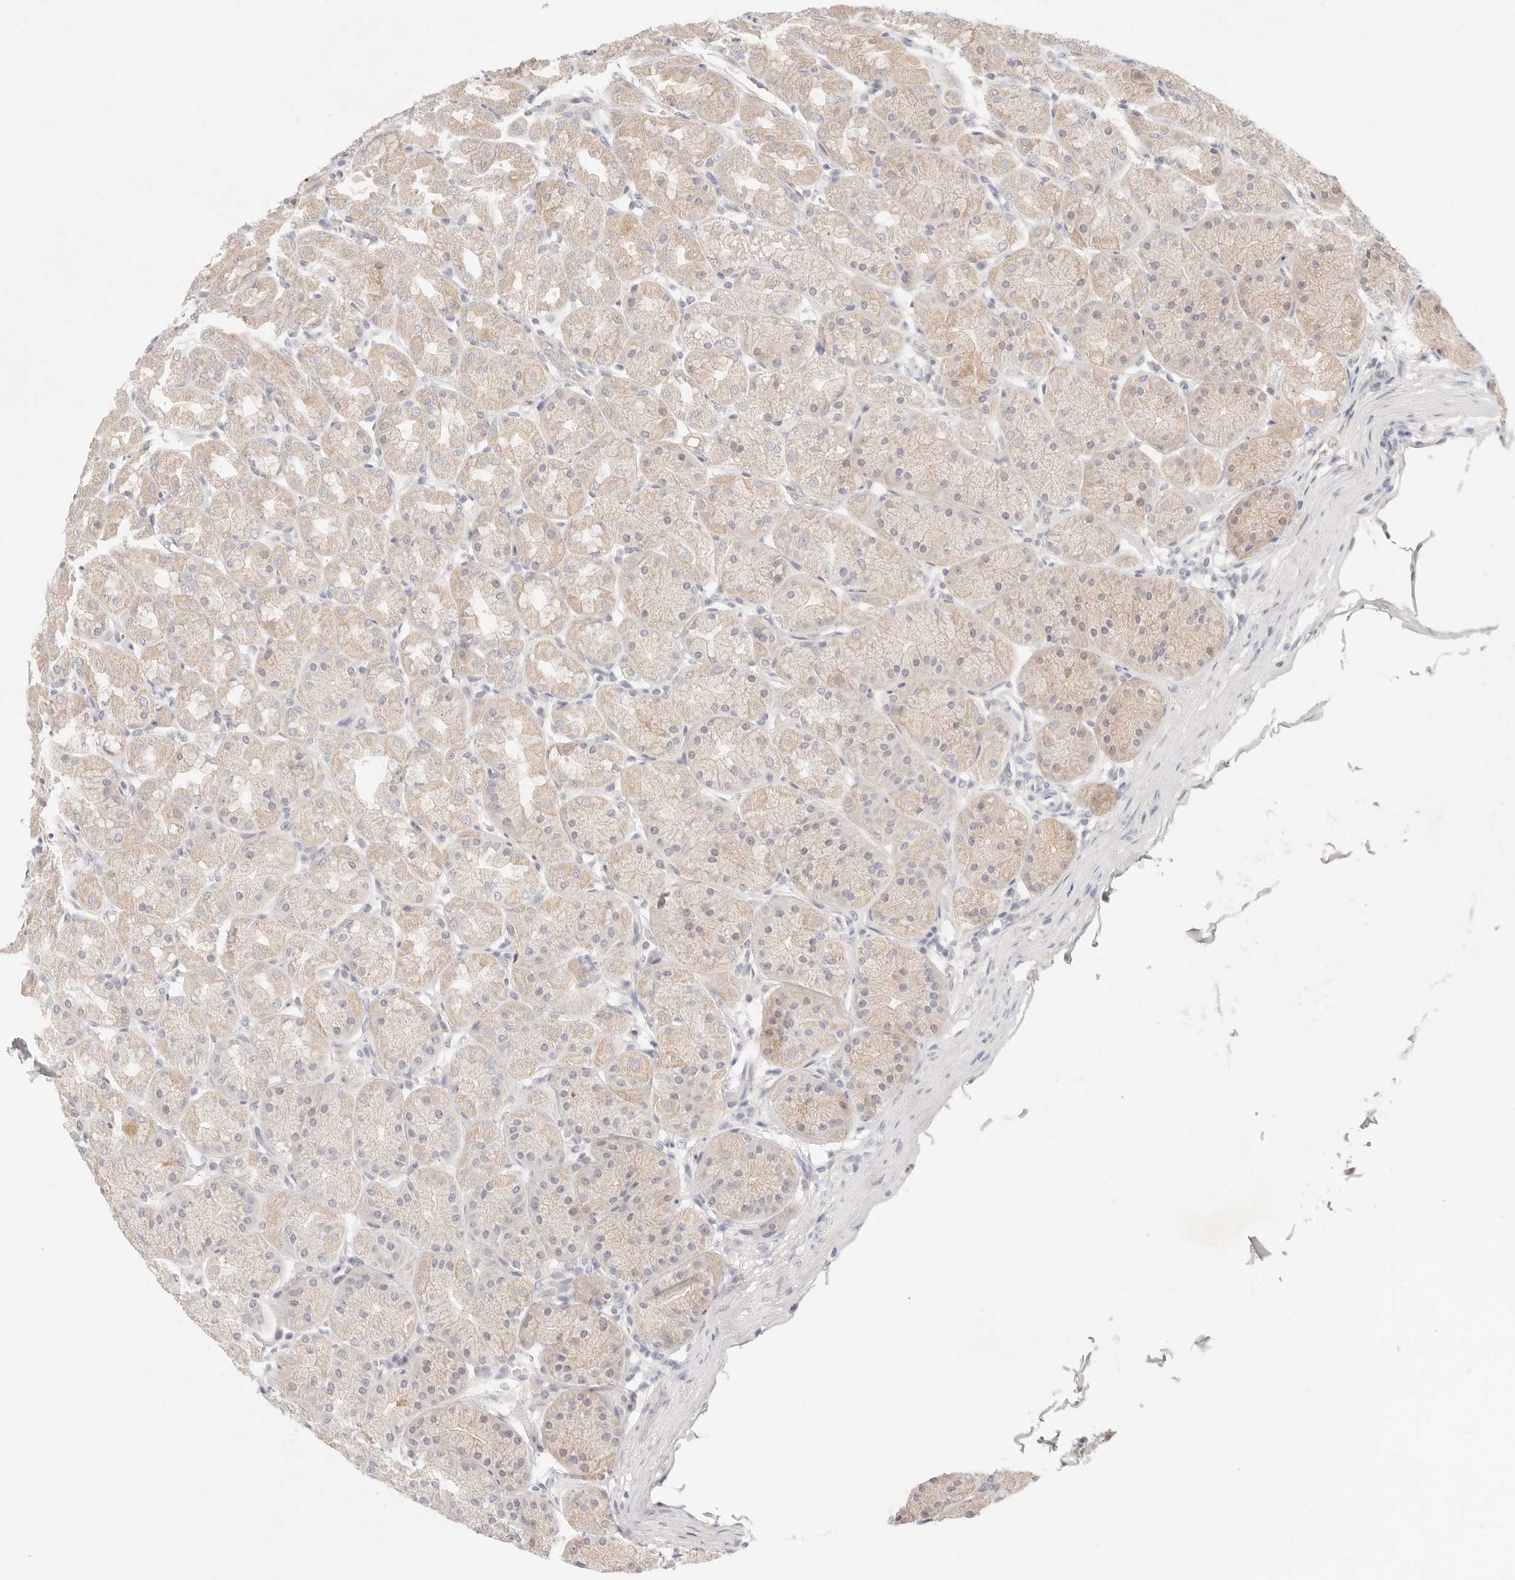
{"staining": {"intensity": "weak", "quantity": "25%-75%", "location": "cytoplasmic/membranous"}, "tissue": "stomach", "cell_type": "Glandular cells", "image_type": "normal", "snomed": [{"axis": "morphology", "description": "Normal tissue, NOS"}, {"axis": "topography", "description": "Stomach"}], "caption": "A brown stain shows weak cytoplasmic/membranous staining of a protein in glandular cells of benign stomach. The staining is performed using DAB brown chromogen to label protein expression. The nuclei are counter-stained blue using hematoxylin.", "gene": "SPHK1", "patient": {"sex": "male", "age": 42}}